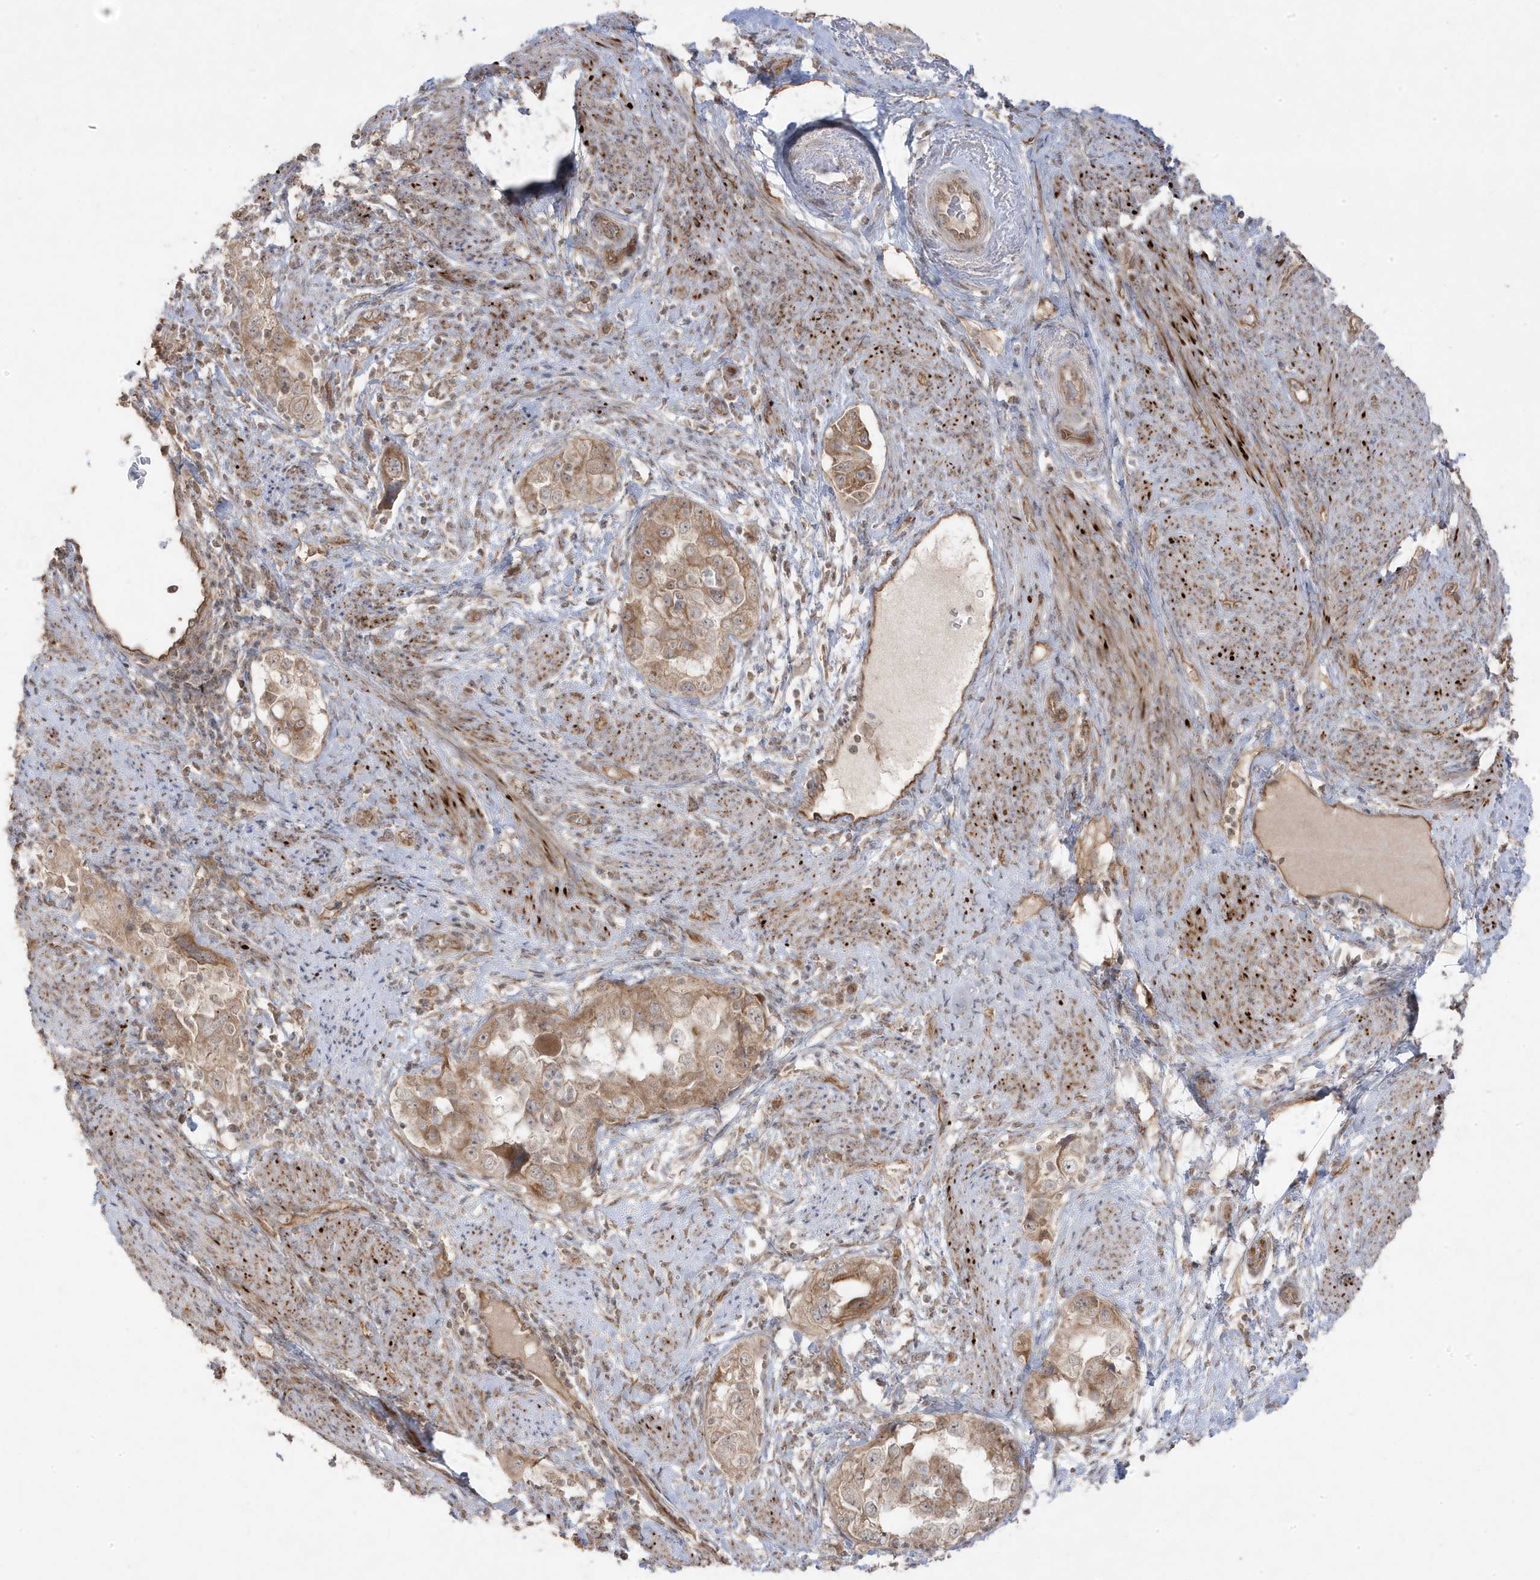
{"staining": {"intensity": "weak", "quantity": ">75%", "location": "cytoplasmic/membranous"}, "tissue": "endometrial cancer", "cell_type": "Tumor cells", "image_type": "cancer", "snomed": [{"axis": "morphology", "description": "Adenocarcinoma, NOS"}, {"axis": "topography", "description": "Endometrium"}], "caption": "Human adenocarcinoma (endometrial) stained with a protein marker shows weak staining in tumor cells.", "gene": "DNAJC12", "patient": {"sex": "female", "age": 85}}